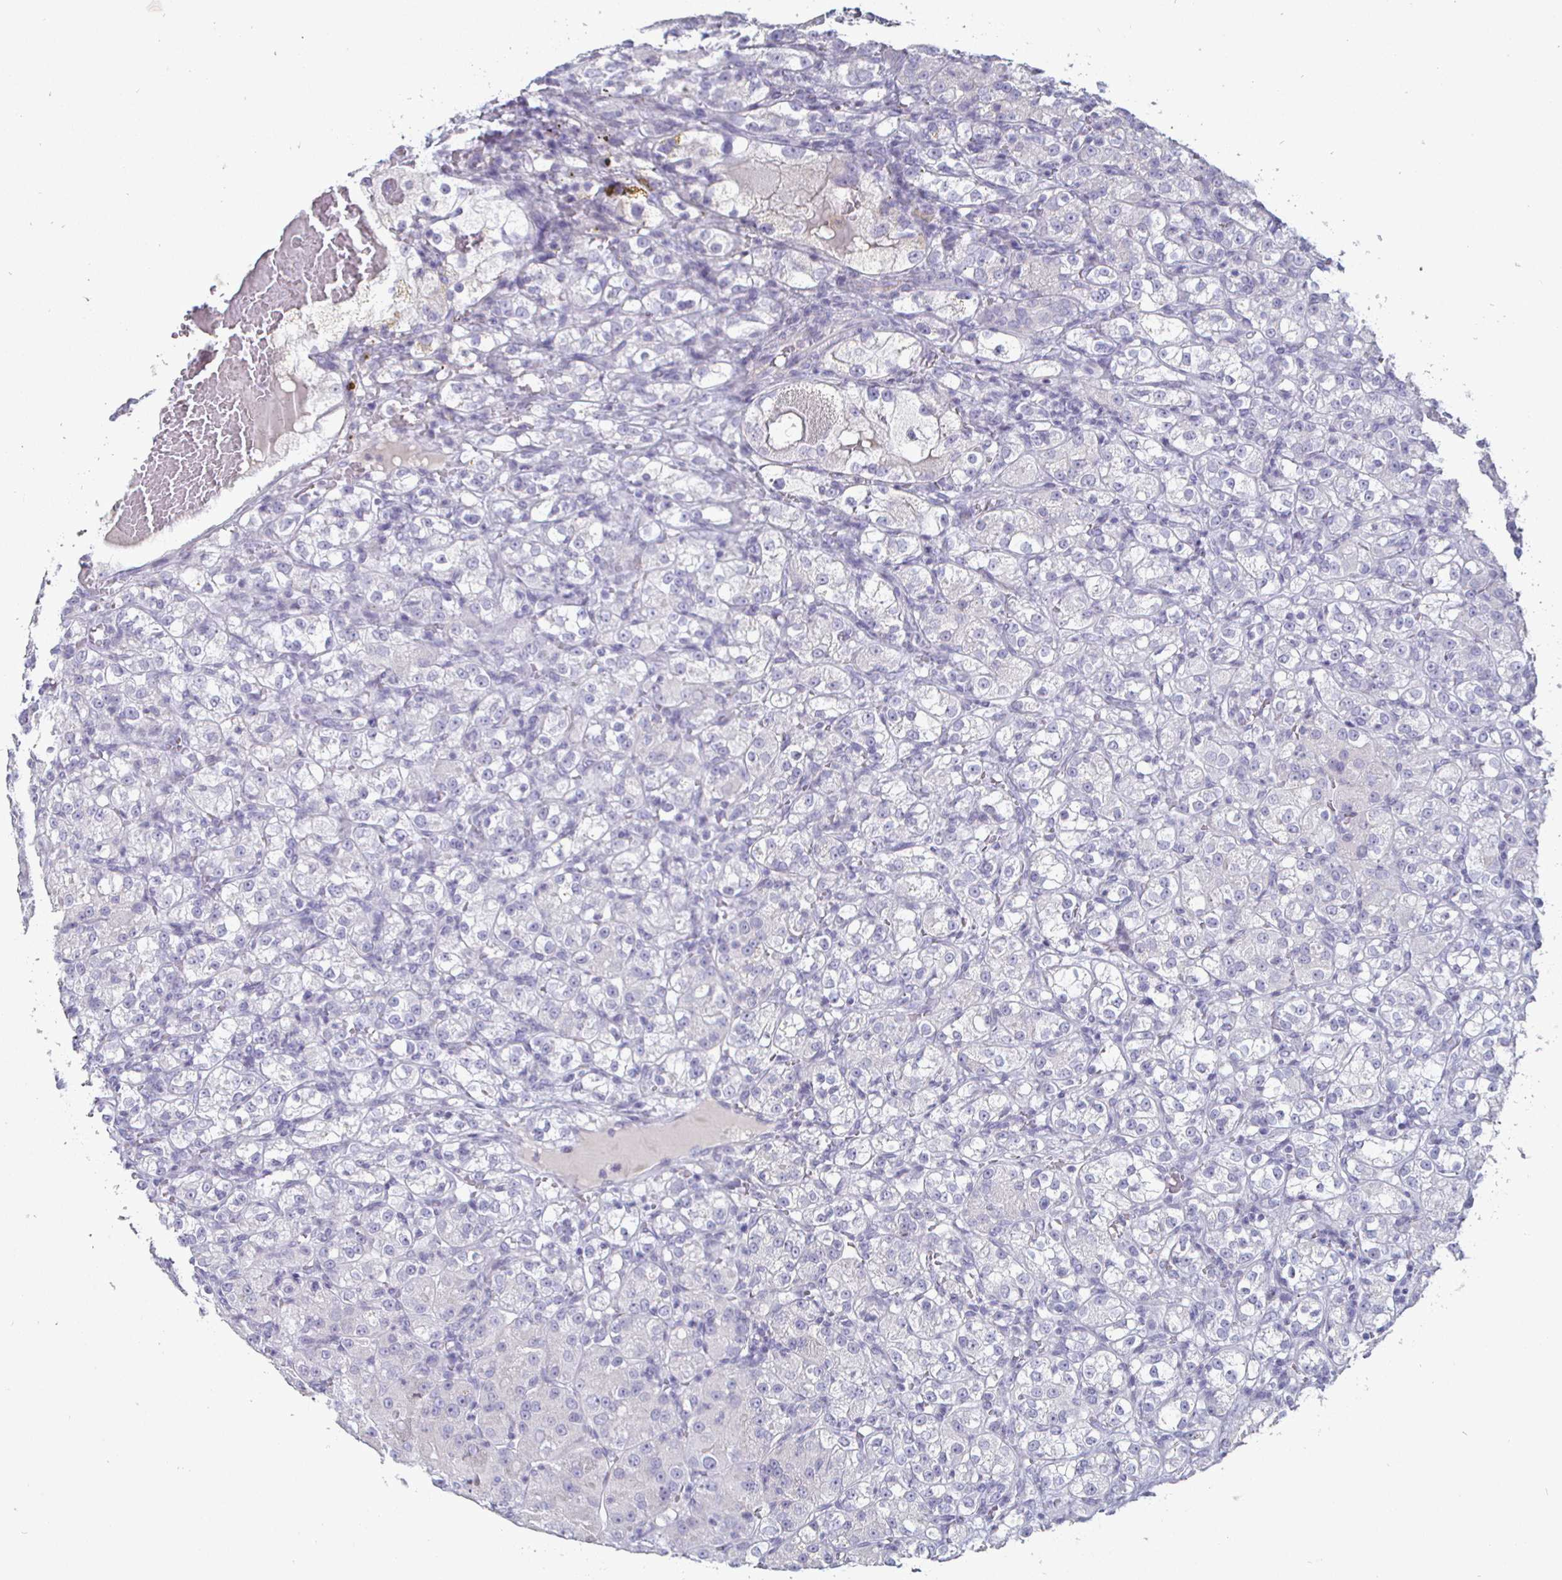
{"staining": {"intensity": "negative", "quantity": "none", "location": "none"}, "tissue": "renal cancer", "cell_type": "Tumor cells", "image_type": "cancer", "snomed": [{"axis": "morphology", "description": "Normal tissue, NOS"}, {"axis": "morphology", "description": "Adenocarcinoma, NOS"}, {"axis": "topography", "description": "Kidney"}], "caption": "Protein analysis of renal cancer exhibits no significant expression in tumor cells.", "gene": "ENPP1", "patient": {"sex": "male", "age": 61}}